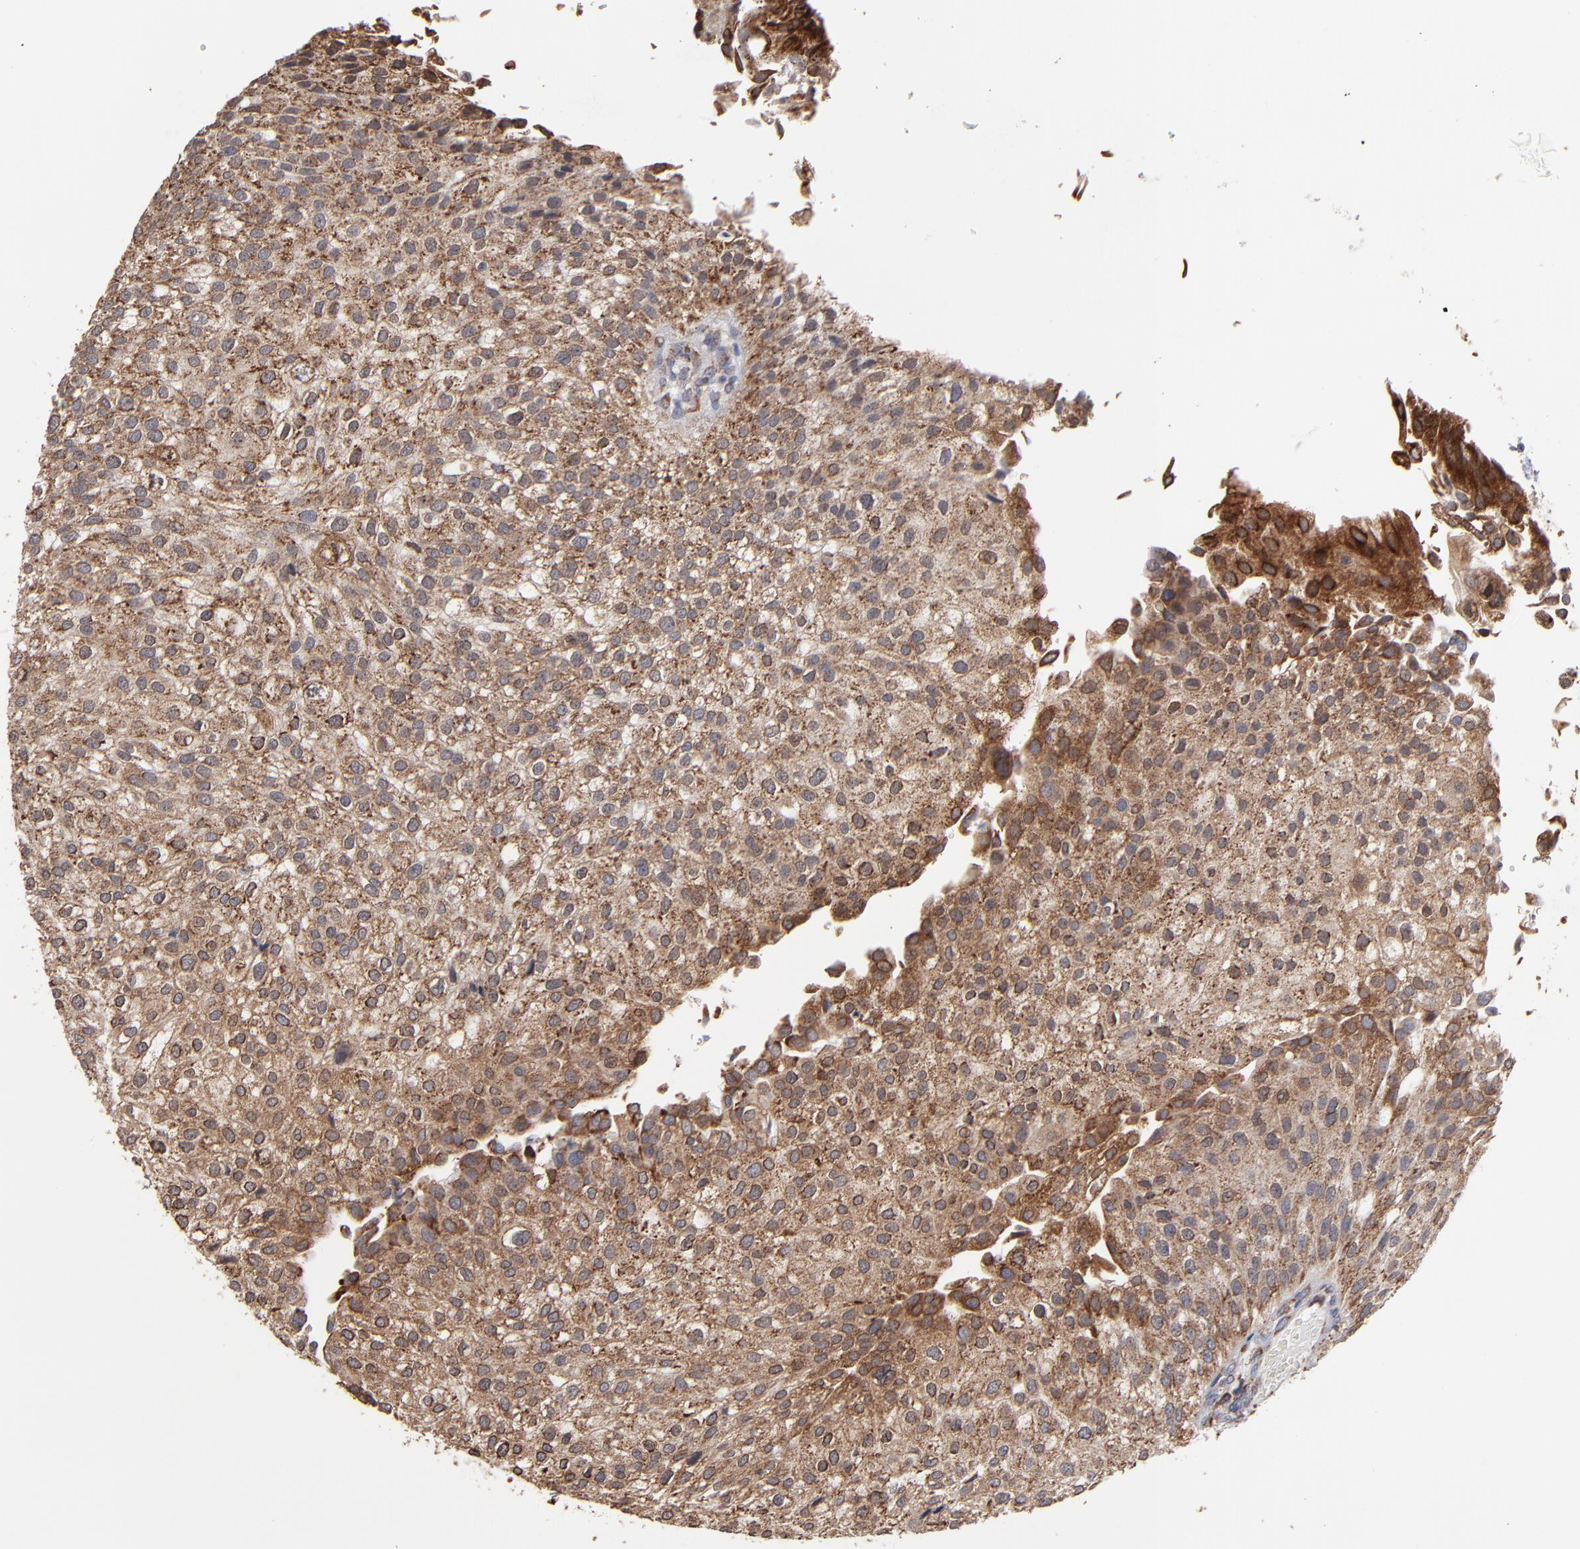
{"staining": {"intensity": "moderate", "quantity": ">75%", "location": "cytoplasmic/membranous"}, "tissue": "urothelial cancer", "cell_type": "Tumor cells", "image_type": "cancer", "snomed": [{"axis": "morphology", "description": "Urothelial carcinoma, Low grade"}, {"axis": "topography", "description": "Urinary bladder"}], "caption": "Immunohistochemistry (IHC) image of human low-grade urothelial carcinoma stained for a protein (brown), which exhibits medium levels of moderate cytoplasmic/membranous expression in about >75% of tumor cells.", "gene": "KTN1", "patient": {"sex": "female", "age": 89}}